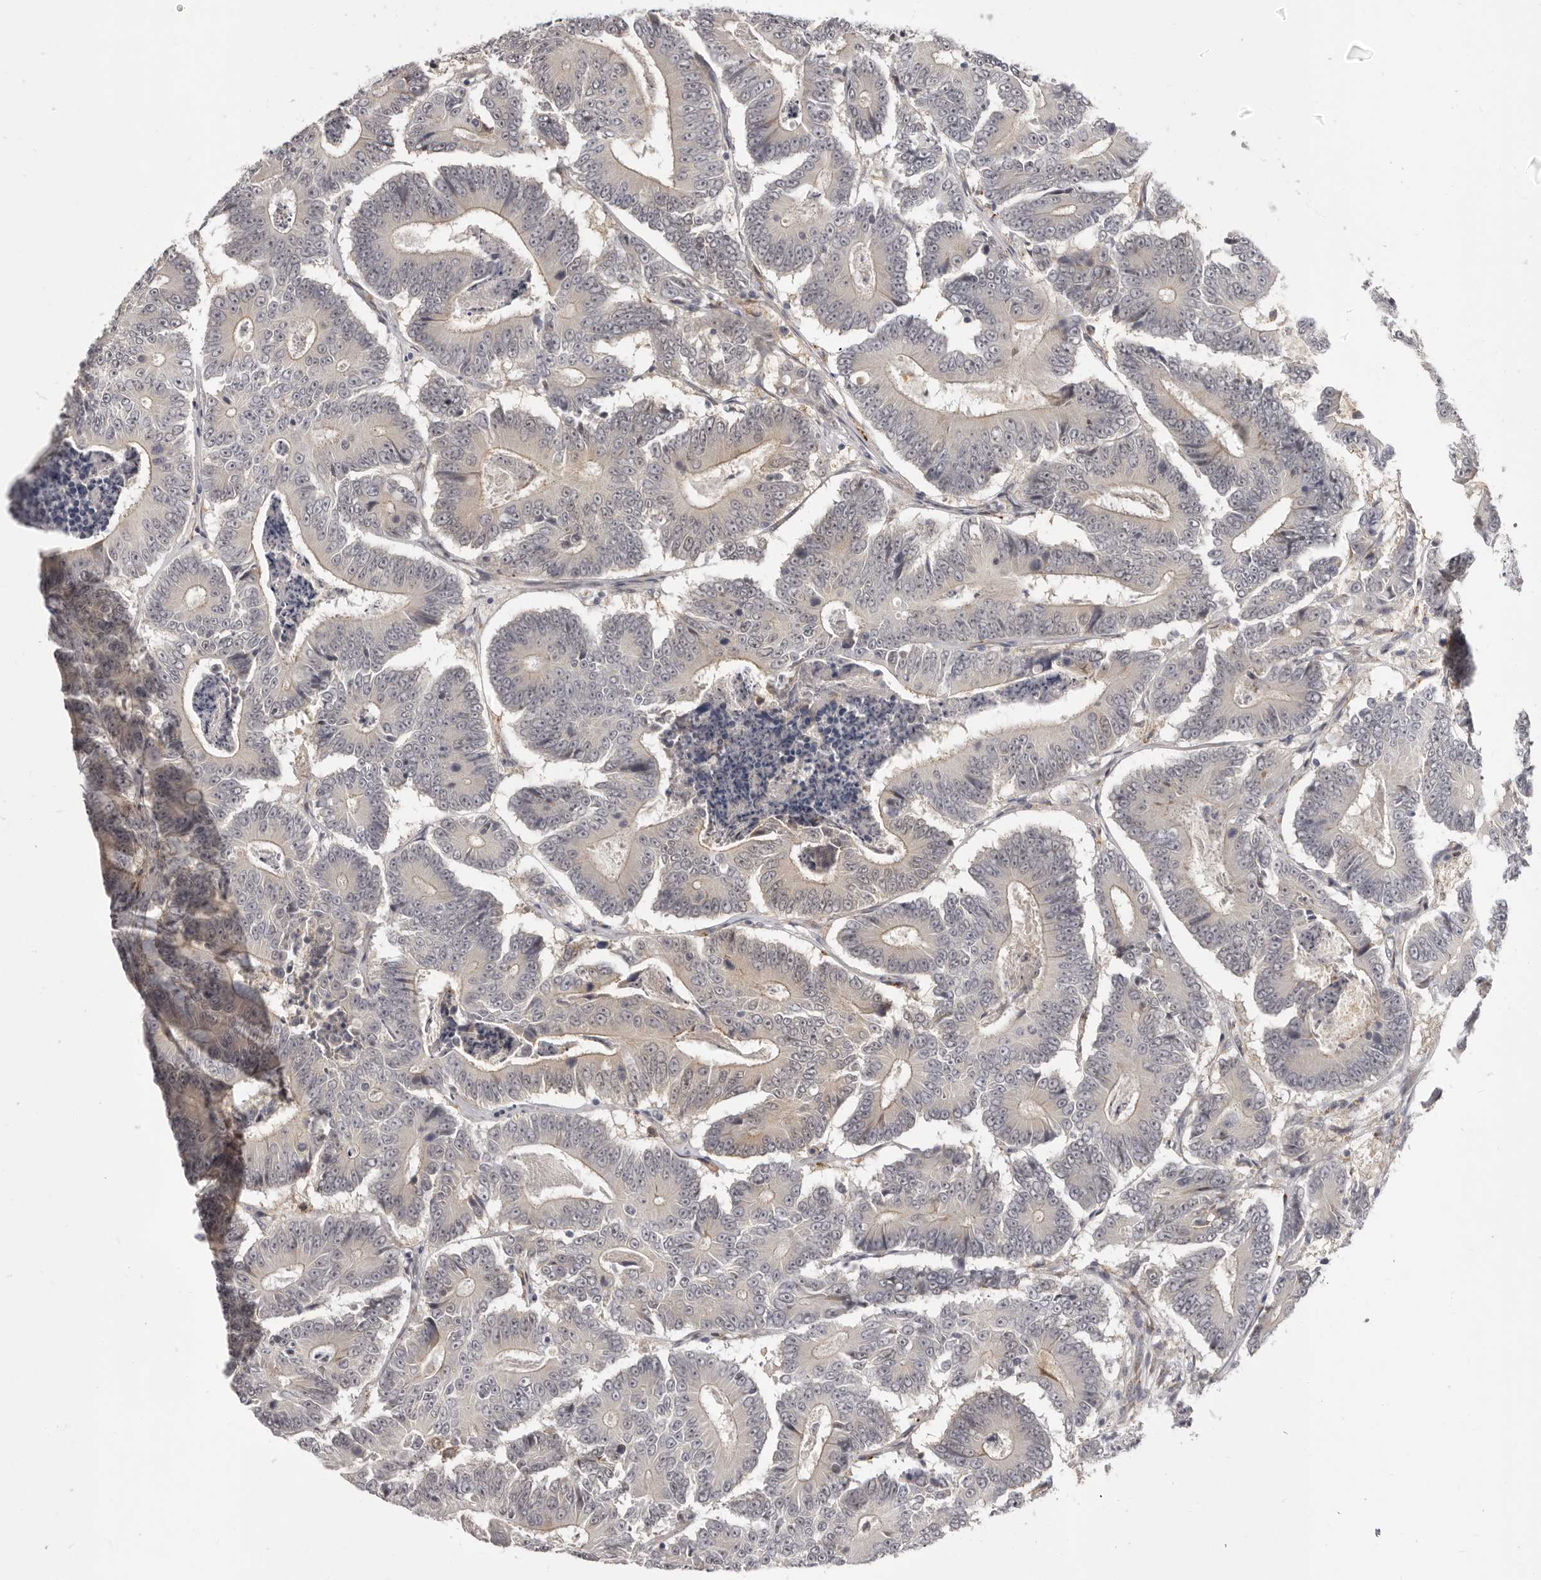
{"staining": {"intensity": "negative", "quantity": "none", "location": "none"}, "tissue": "colorectal cancer", "cell_type": "Tumor cells", "image_type": "cancer", "snomed": [{"axis": "morphology", "description": "Adenocarcinoma, NOS"}, {"axis": "topography", "description": "Colon"}], "caption": "Tumor cells show no significant positivity in colorectal adenocarcinoma.", "gene": "OTUD3", "patient": {"sex": "male", "age": 83}}